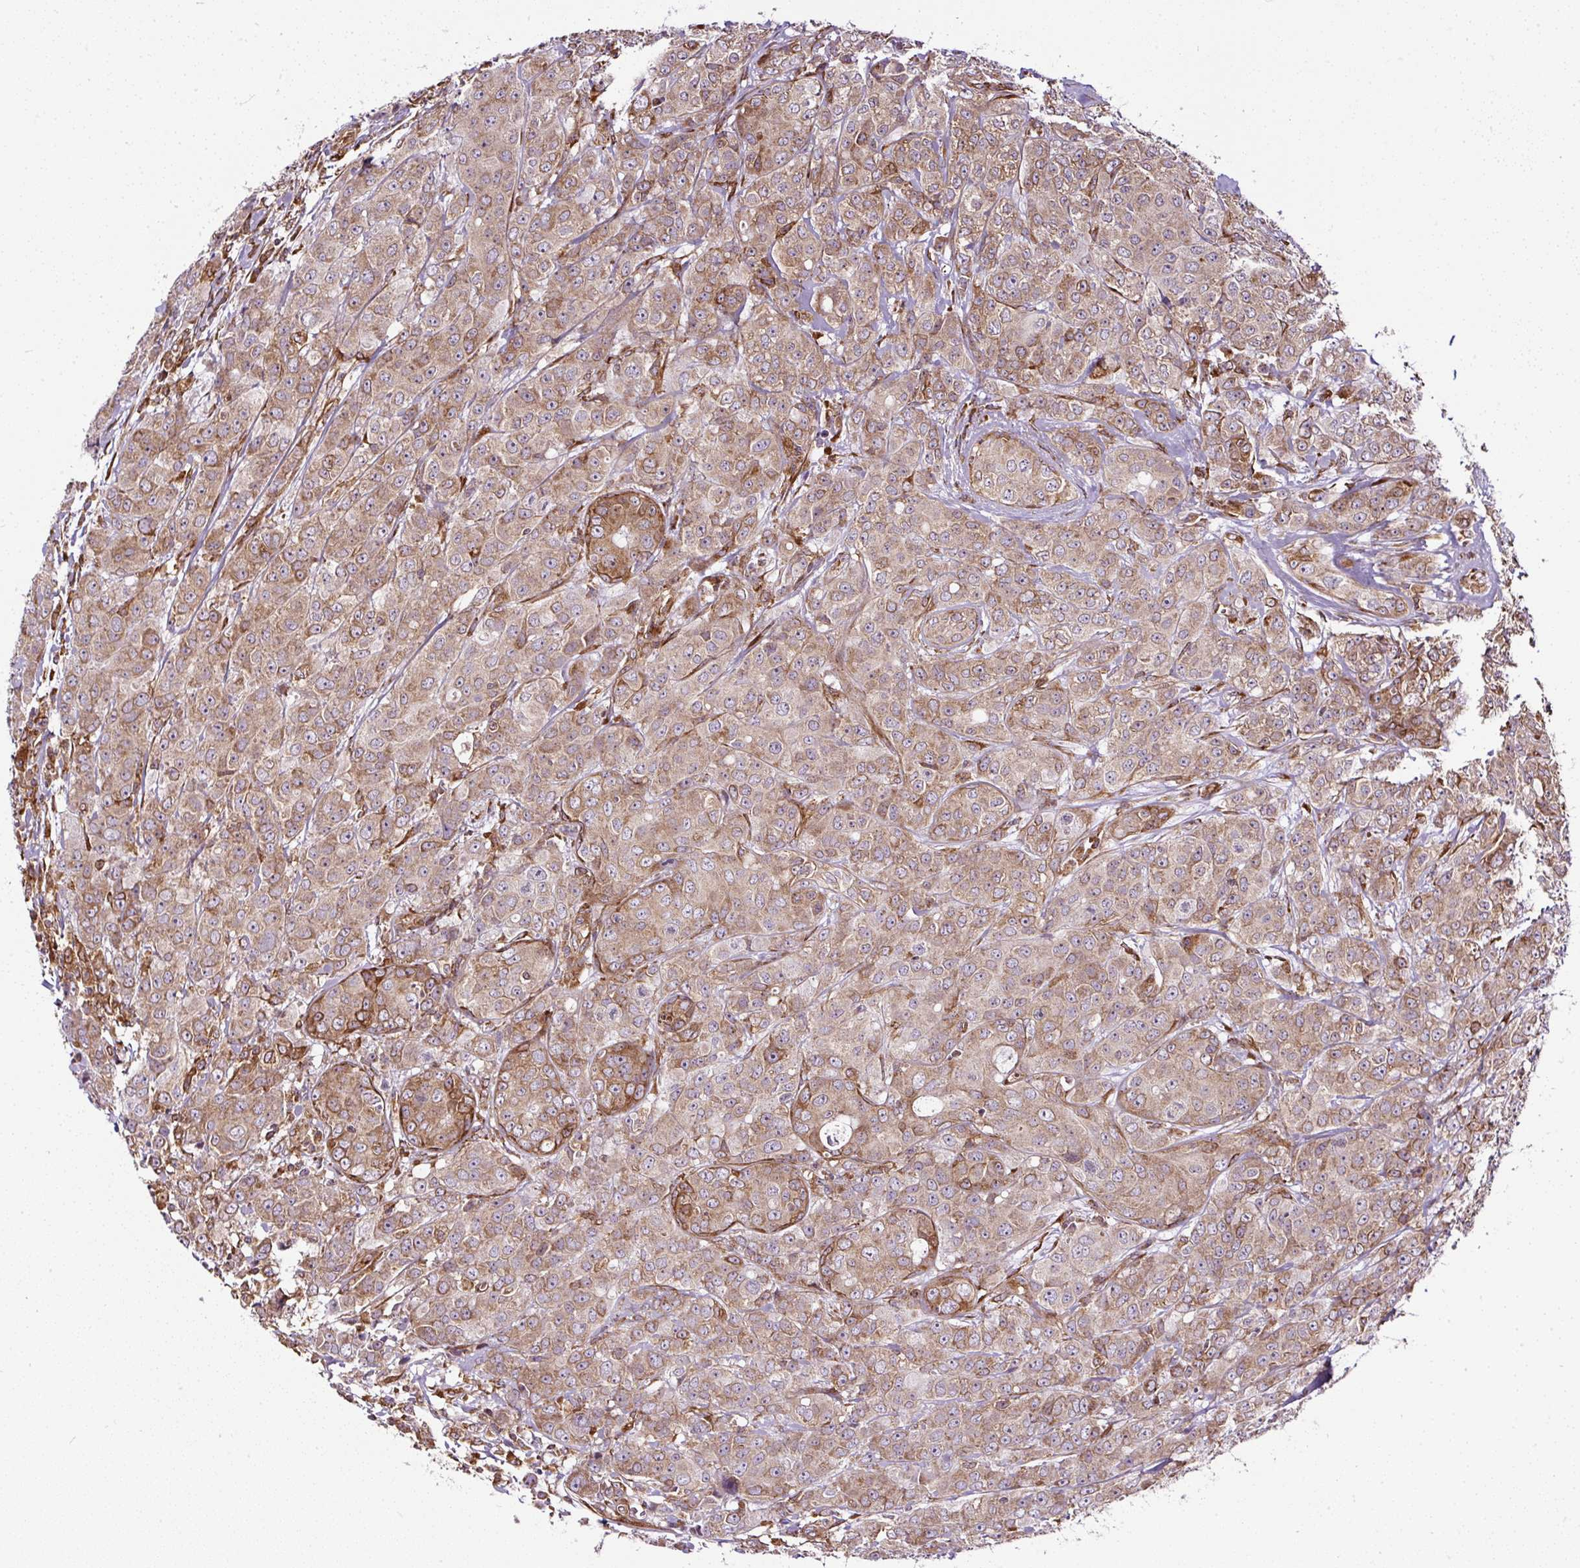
{"staining": {"intensity": "moderate", "quantity": ">75%", "location": "cytoplasmic/membranous"}, "tissue": "breast cancer", "cell_type": "Tumor cells", "image_type": "cancer", "snomed": [{"axis": "morphology", "description": "Duct carcinoma"}, {"axis": "topography", "description": "Breast"}], "caption": "There is medium levels of moderate cytoplasmic/membranous positivity in tumor cells of breast intraductal carcinoma, as demonstrated by immunohistochemical staining (brown color).", "gene": "KDM4E", "patient": {"sex": "female", "age": 43}}